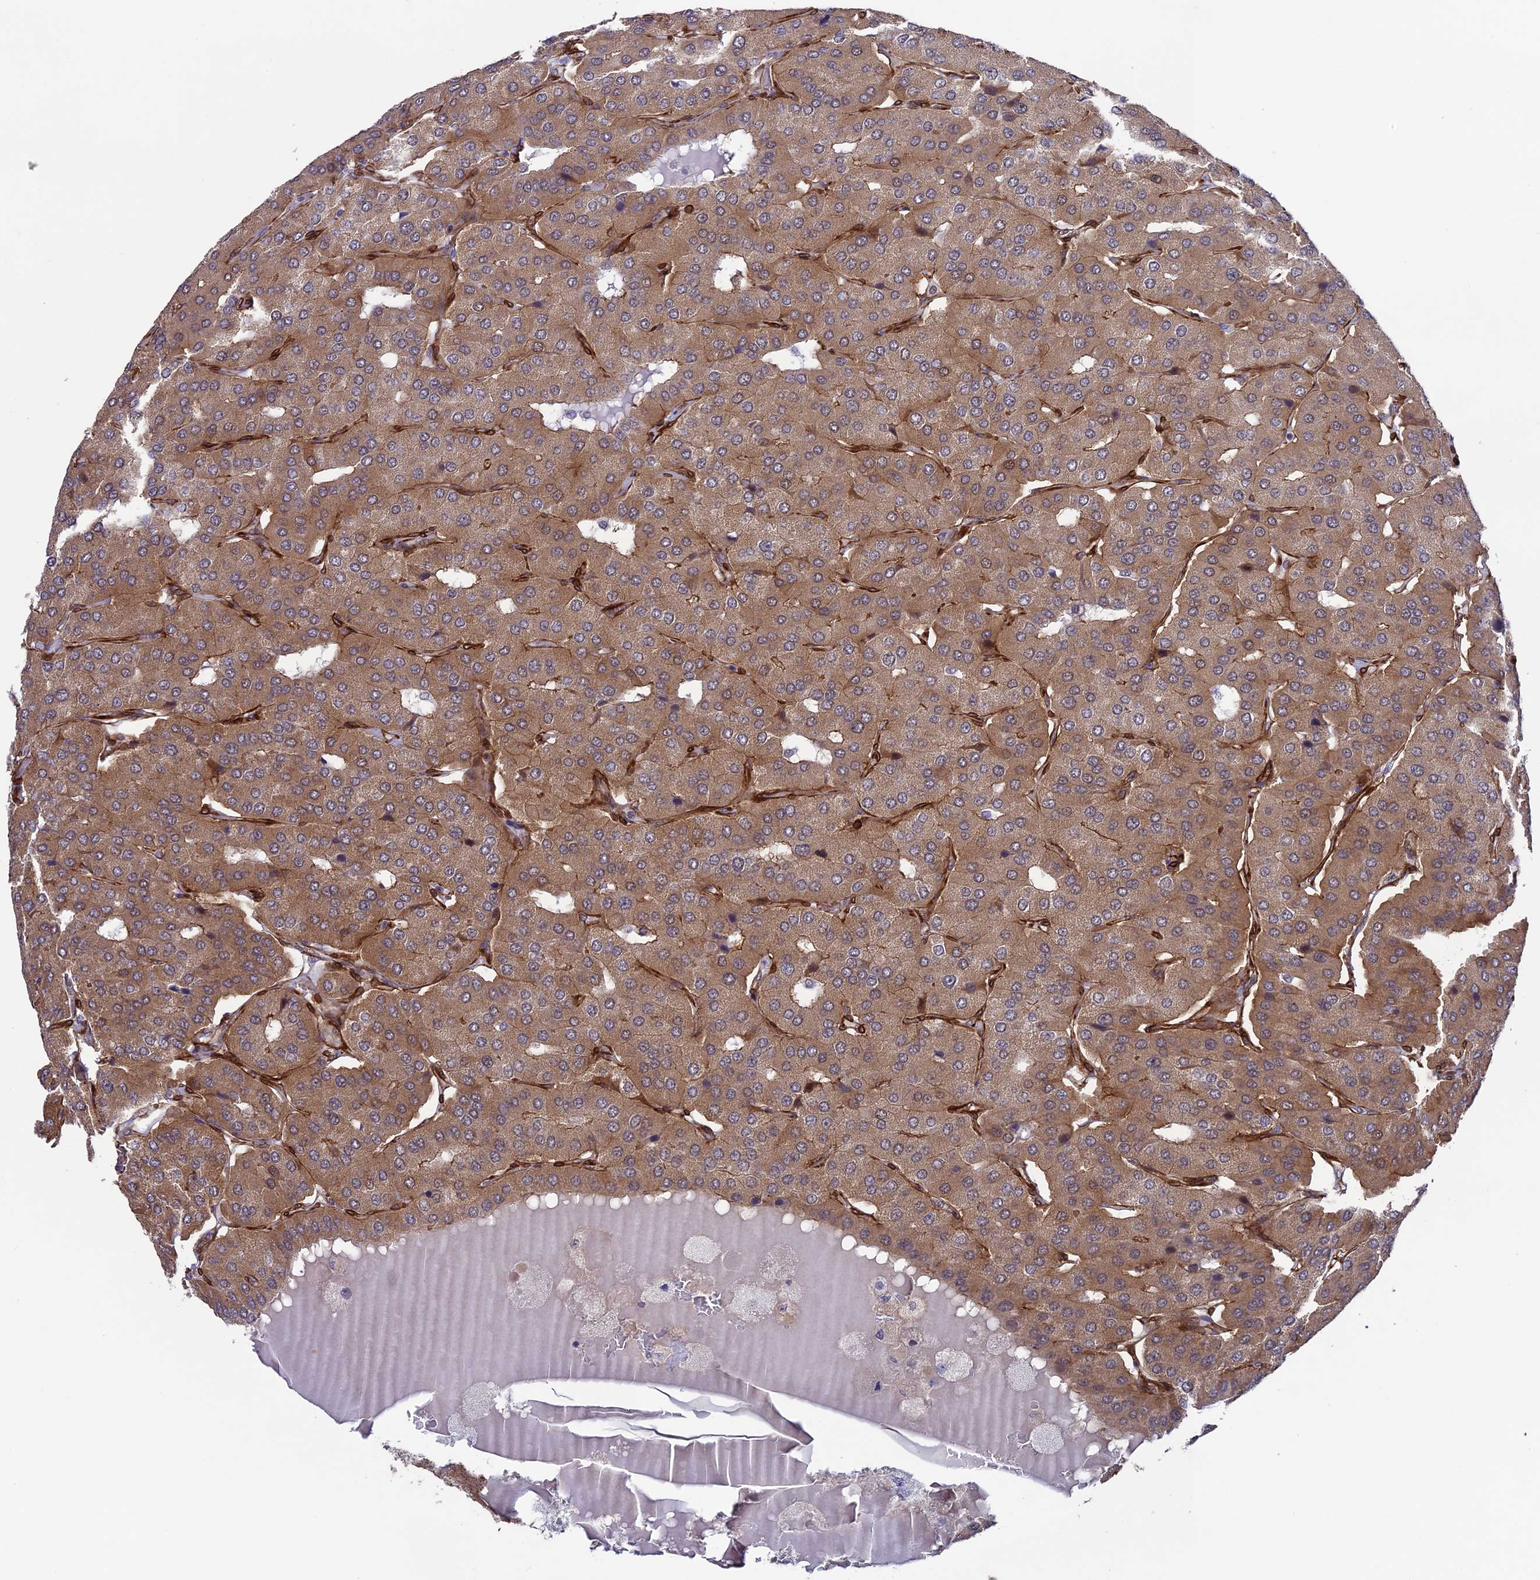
{"staining": {"intensity": "moderate", "quantity": ">75%", "location": "cytoplasmic/membranous"}, "tissue": "parathyroid gland", "cell_type": "Glandular cells", "image_type": "normal", "snomed": [{"axis": "morphology", "description": "Normal tissue, NOS"}, {"axis": "morphology", "description": "Adenoma, NOS"}, {"axis": "topography", "description": "Parathyroid gland"}], "caption": "Protein expression by immunohistochemistry (IHC) reveals moderate cytoplasmic/membranous positivity in approximately >75% of glandular cells in normal parathyroid gland. (Brightfield microscopy of DAB IHC at high magnification).", "gene": "TNS1", "patient": {"sex": "female", "age": 86}}